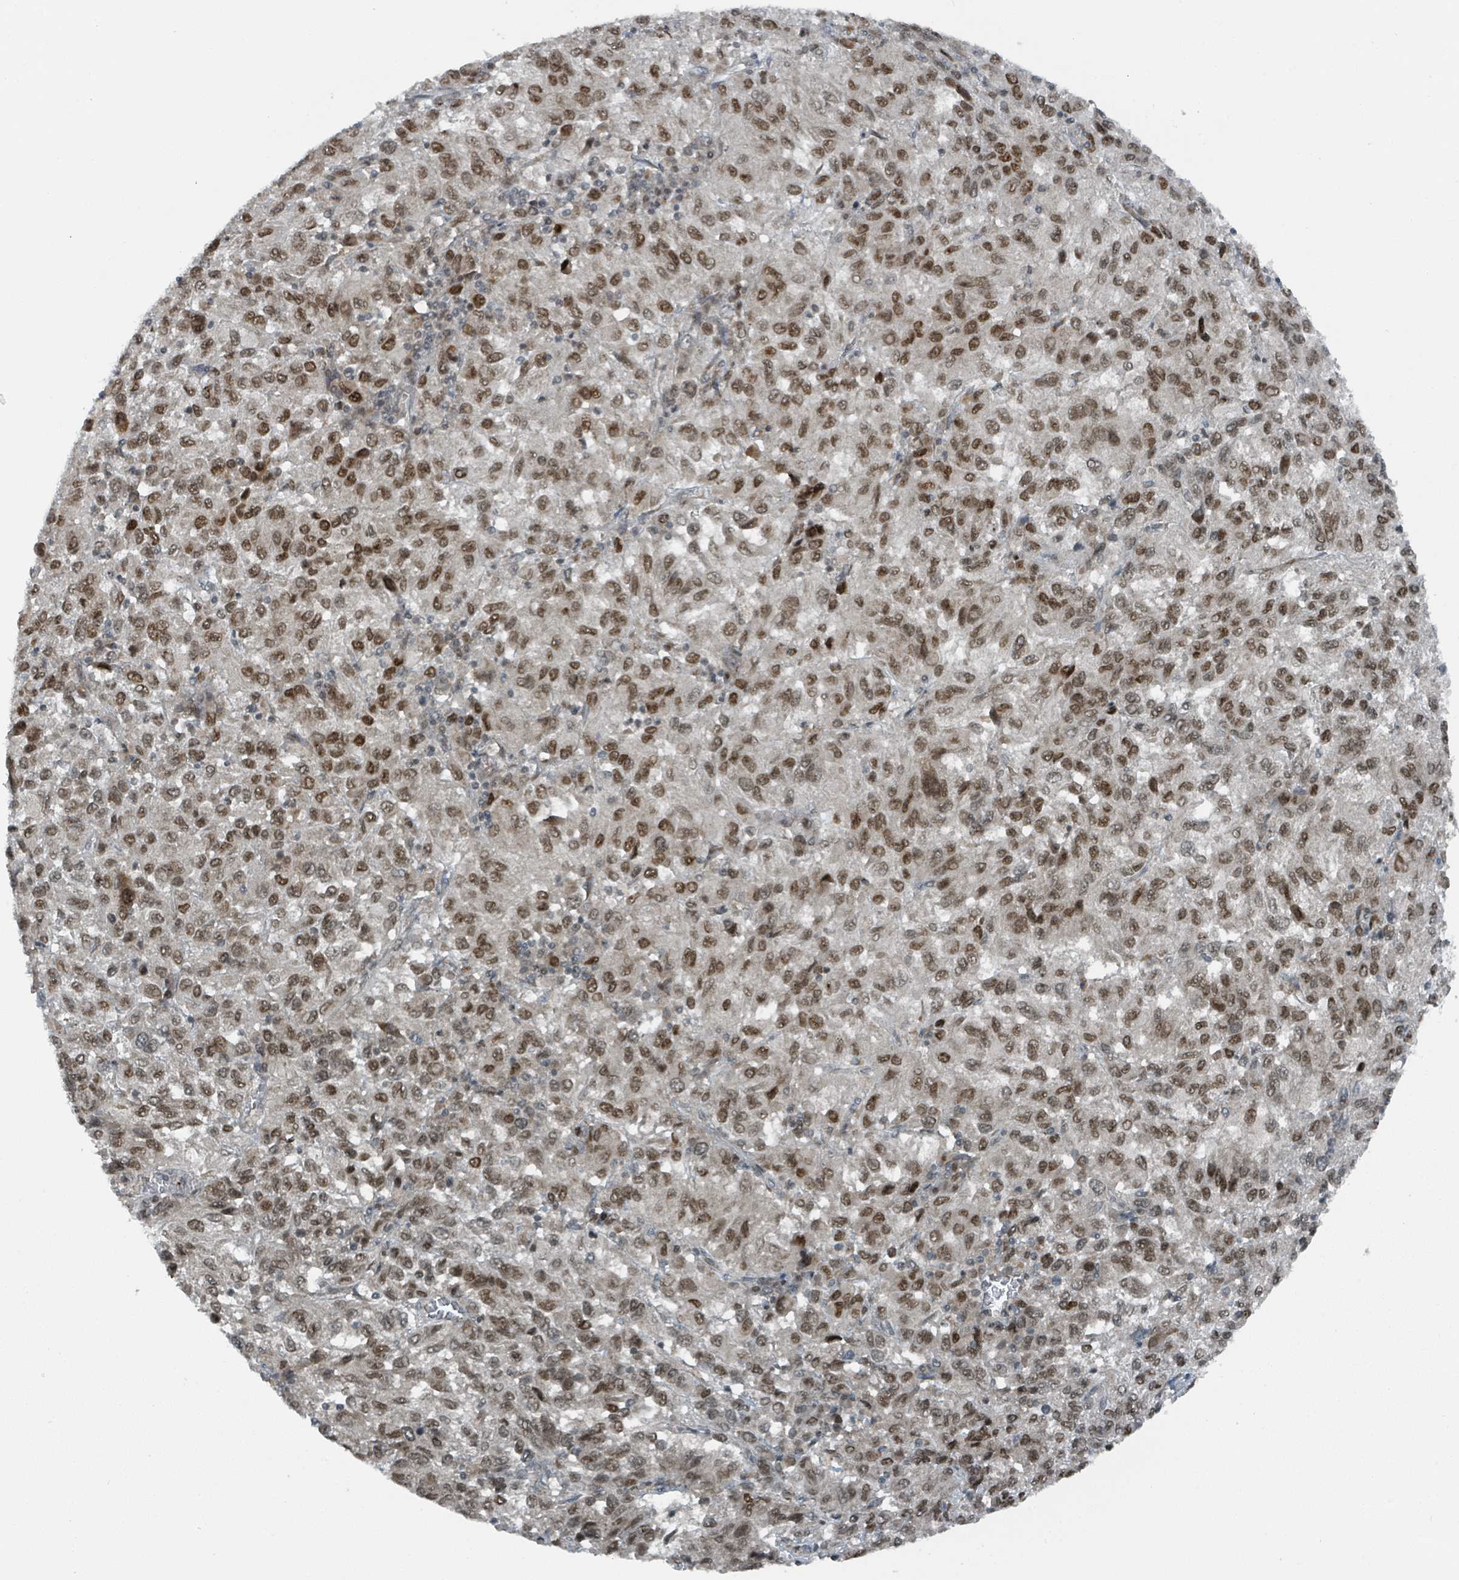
{"staining": {"intensity": "moderate", "quantity": ">75%", "location": "nuclear"}, "tissue": "melanoma", "cell_type": "Tumor cells", "image_type": "cancer", "snomed": [{"axis": "morphology", "description": "Malignant melanoma, Metastatic site"}, {"axis": "topography", "description": "Lung"}], "caption": "Malignant melanoma (metastatic site) tissue reveals moderate nuclear expression in approximately >75% of tumor cells, visualized by immunohistochemistry.", "gene": "PHIP", "patient": {"sex": "male", "age": 64}}